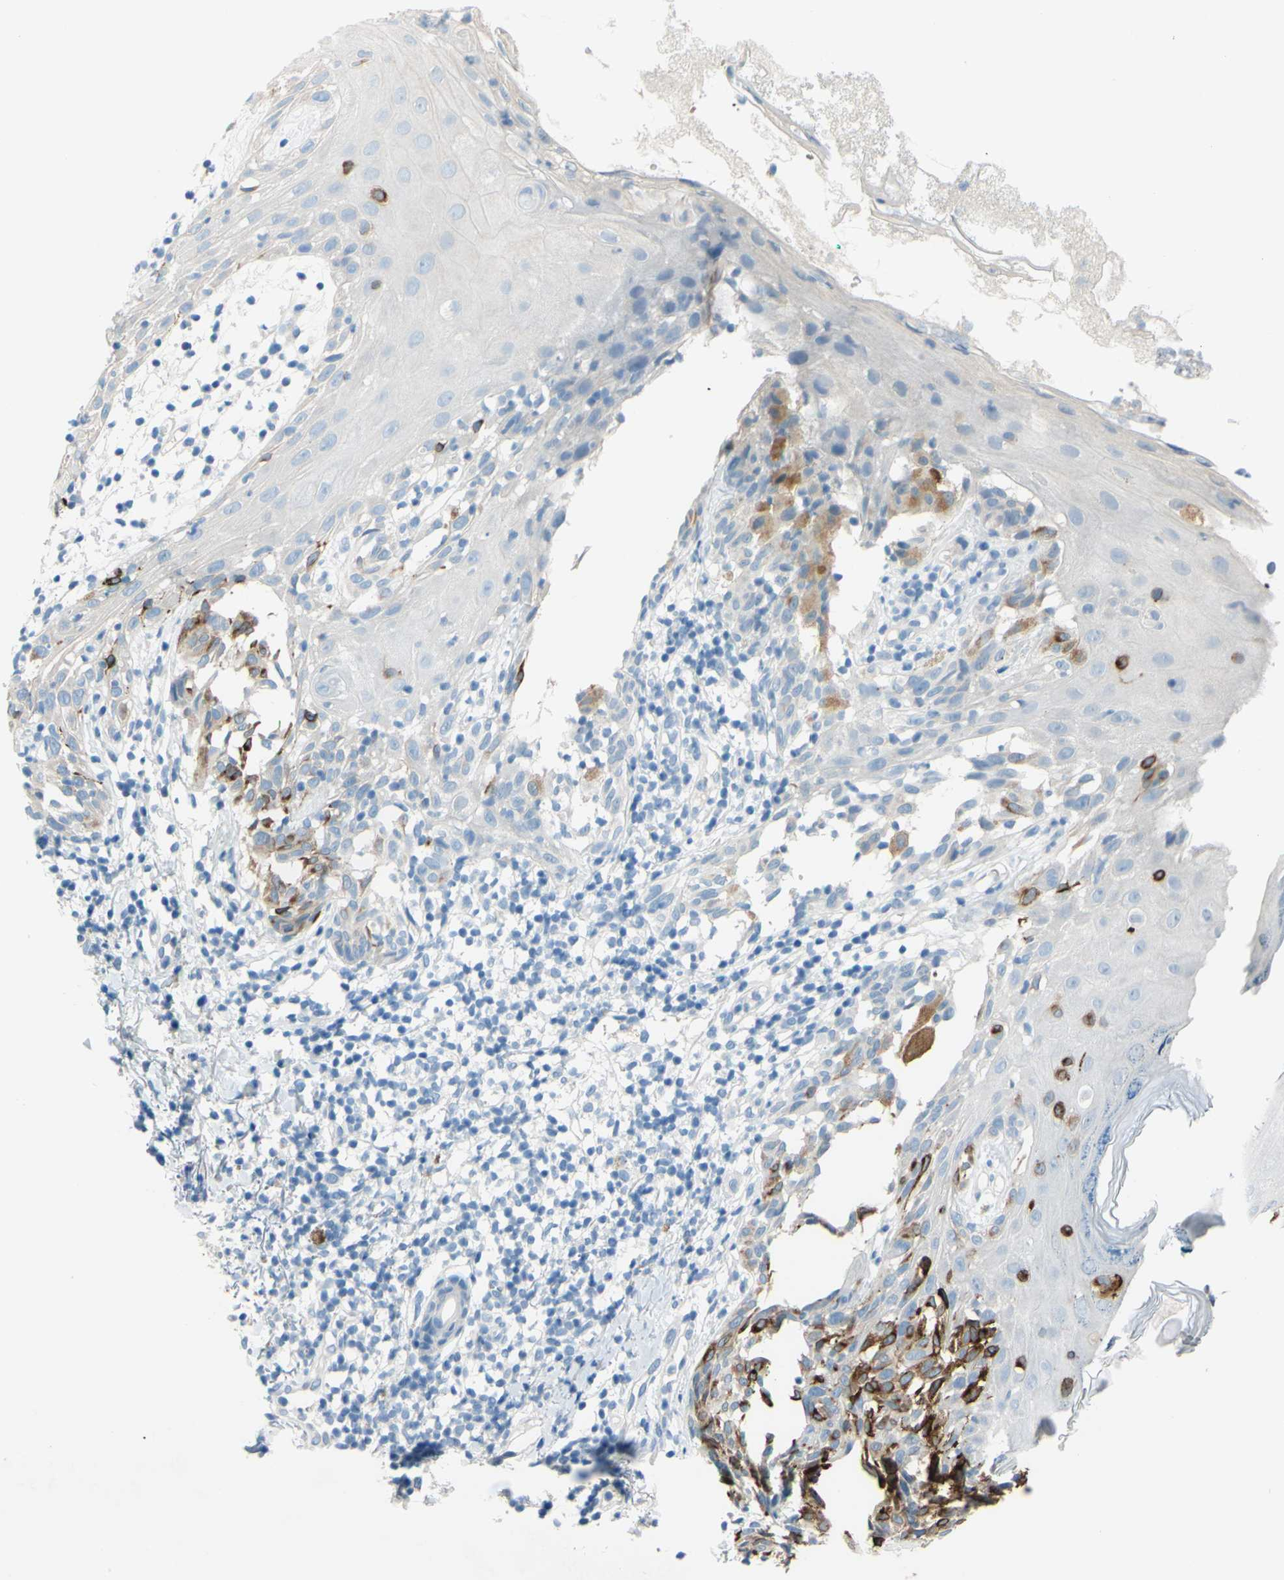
{"staining": {"intensity": "strong", "quantity": ">75%", "location": "cytoplasmic/membranous"}, "tissue": "melanoma", "cell_type": "Tumor cells", "image_type": "cancer", "snomed": [{"axis": "morphology", "description": "Malignant melanoma, NOS"}, {"axis": "topography", "description": "Skin"}], "caption": "A micrograph showing strong cytoplasmic/membranous expression in about >75% of tumor cells in melanoma, as visualized by brown immunohistochemical staining.", "gene": "DCT", "patient": {"sex": "female", "age": 46}}